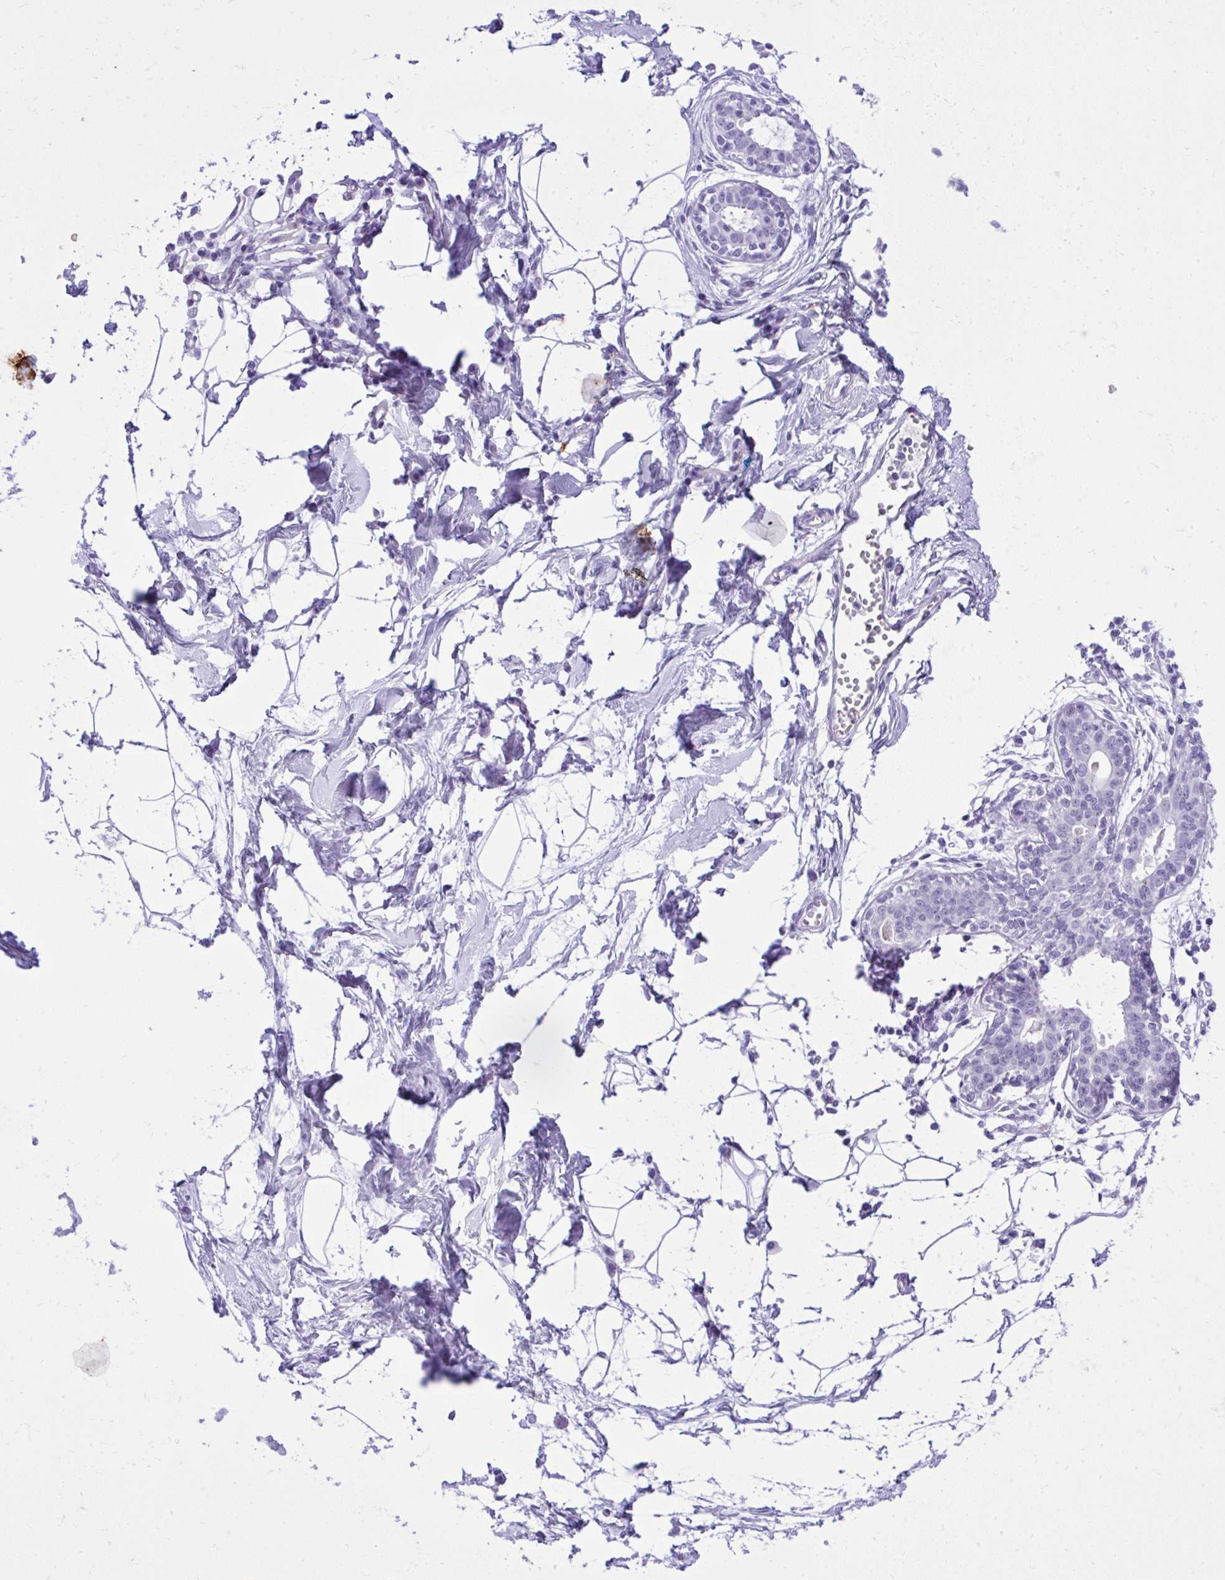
{"staining": {"intensity": "negative", "quantity": "none", "location": "none"}, "tissue": "breast", "cell_type": "Adipocytes", "image_type": "normal", "snomed": [{"axis": "morphology", "description": "Normal tissue, NOS"}, {"axis": "topography", "description": "Breast"}], "caption": "High power microscopy image of an IHC micrograph of unremarkable breast, revealing no significant expression in adipocytes.", "gene": "PITPNM3", "patient": {"sex": "female", "age": 45}}